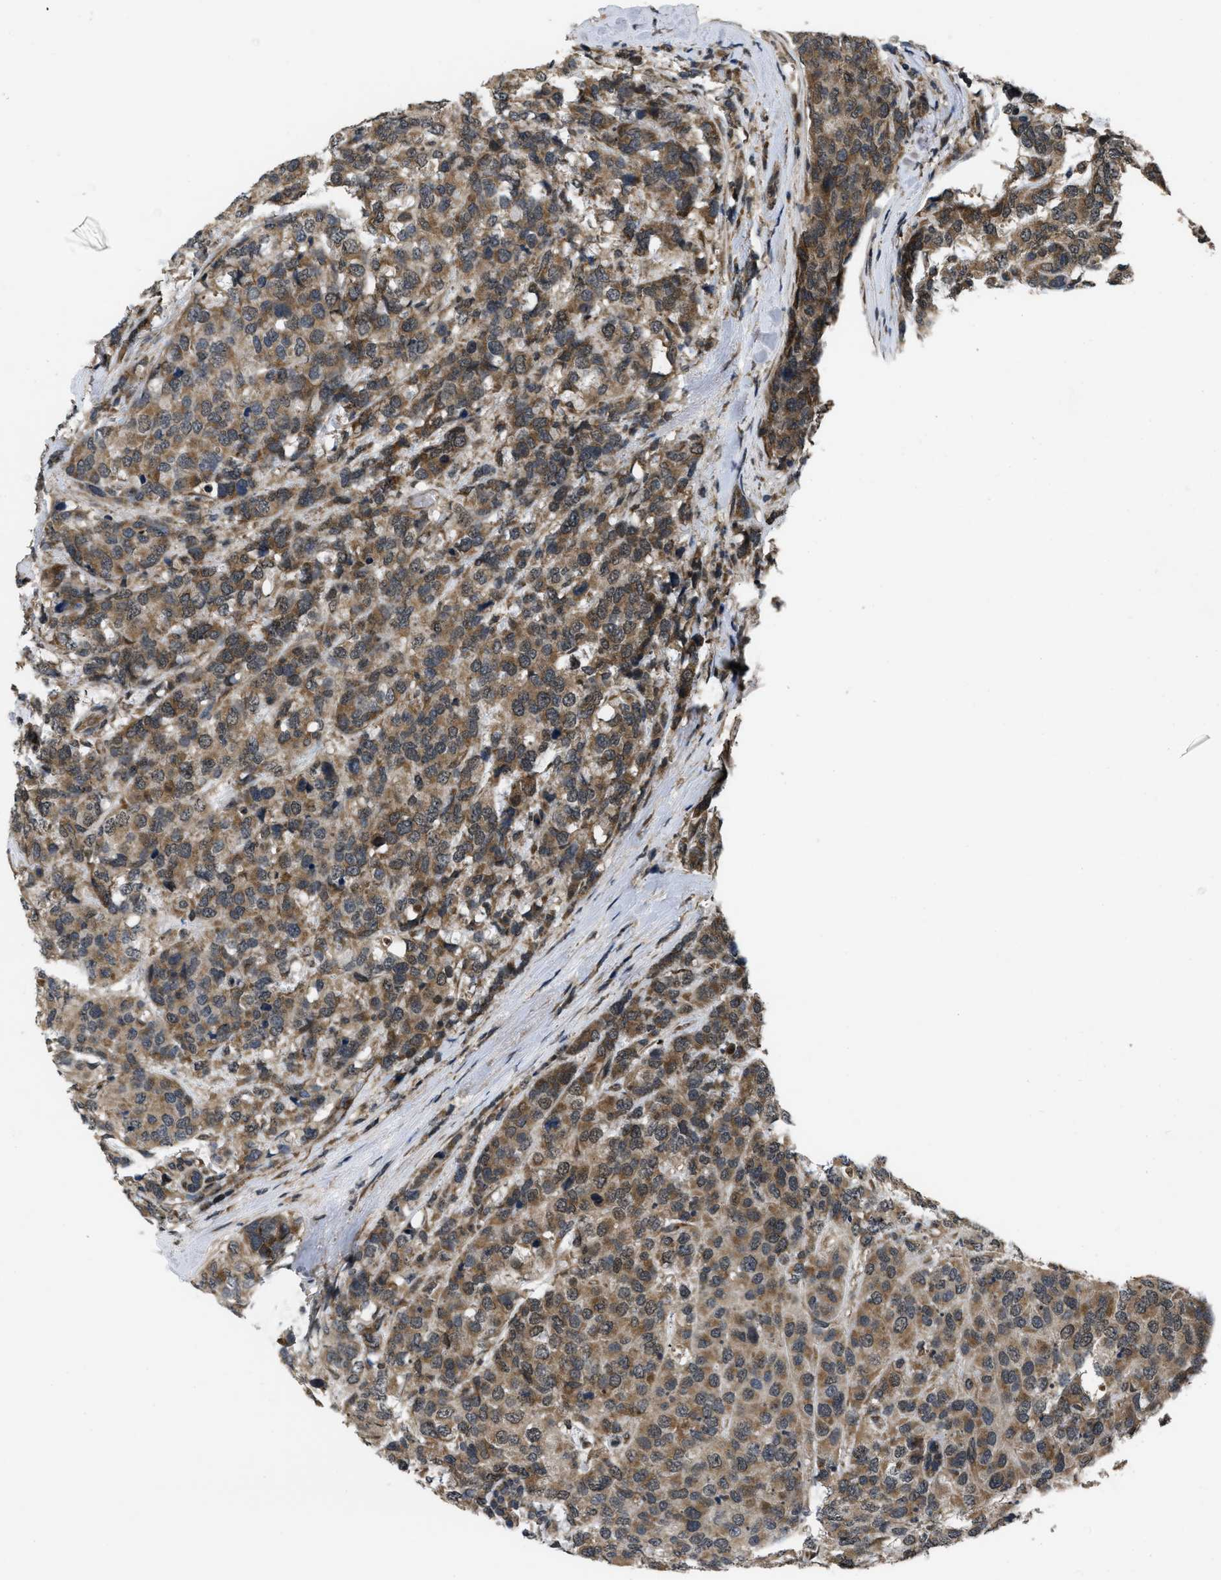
{"staining": {"intensity": "moderate", "quantity": ">75%", "location": "cytoplasmic/membranous"}, "tissue": "breast cancer", "cell_type": "Tumor cells", "image_type": "cancer", "snomed": [{"axis": "morphology", "description": "Lobular carcinoma"}, {"axis": "topography", "description": "Breast"}], "caption": "Immunohistochemical staining of breast cancer (lobular carcinoma) demonstrates medium levels of moderate cytoplasmic/membranous protein positivity in about >75% of tumor cells.", "gene": "SPTLC1", "patient": {"sex": "female", "age": 59}}